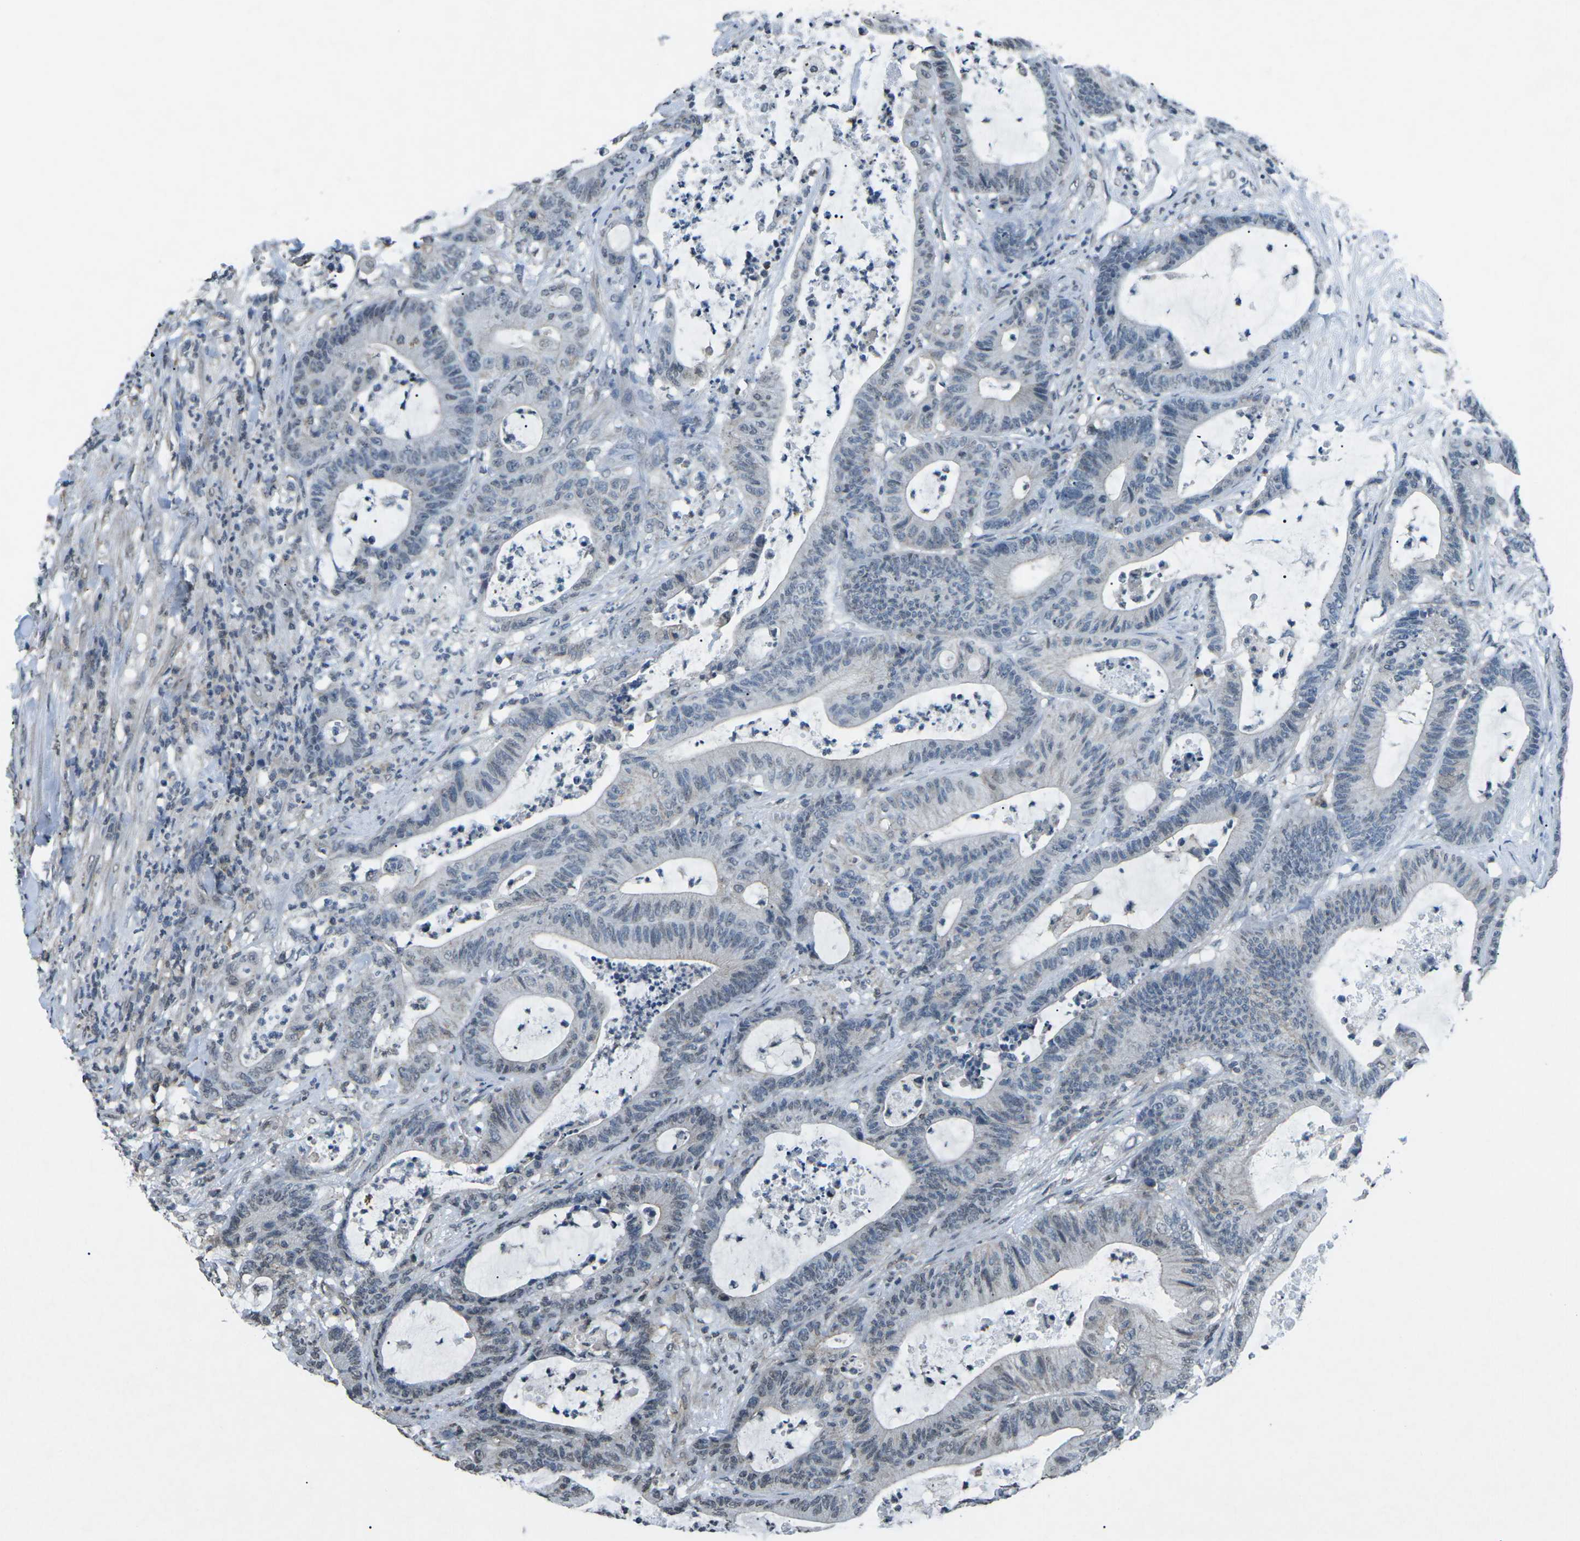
{"staining": {"intensity": "negative", "quantity": "none", "location": "none"}, "tissue": "colorectal cancer", "cell_type": "Tumor cells", "image_type": "cancer", "snomed": [{"axis": "morphology", "description": "Adenocarcinoma, NOS"}, {"axis": "topography", "description": "Colon"}], "caption": "Human colorectal adenocarcinoma stained for a protein using immunohistochemistry (IHC) exhibits no positivity in tumor cells.", "gene": "TFR2", "patient": {"sex": "female", "age": 84}}